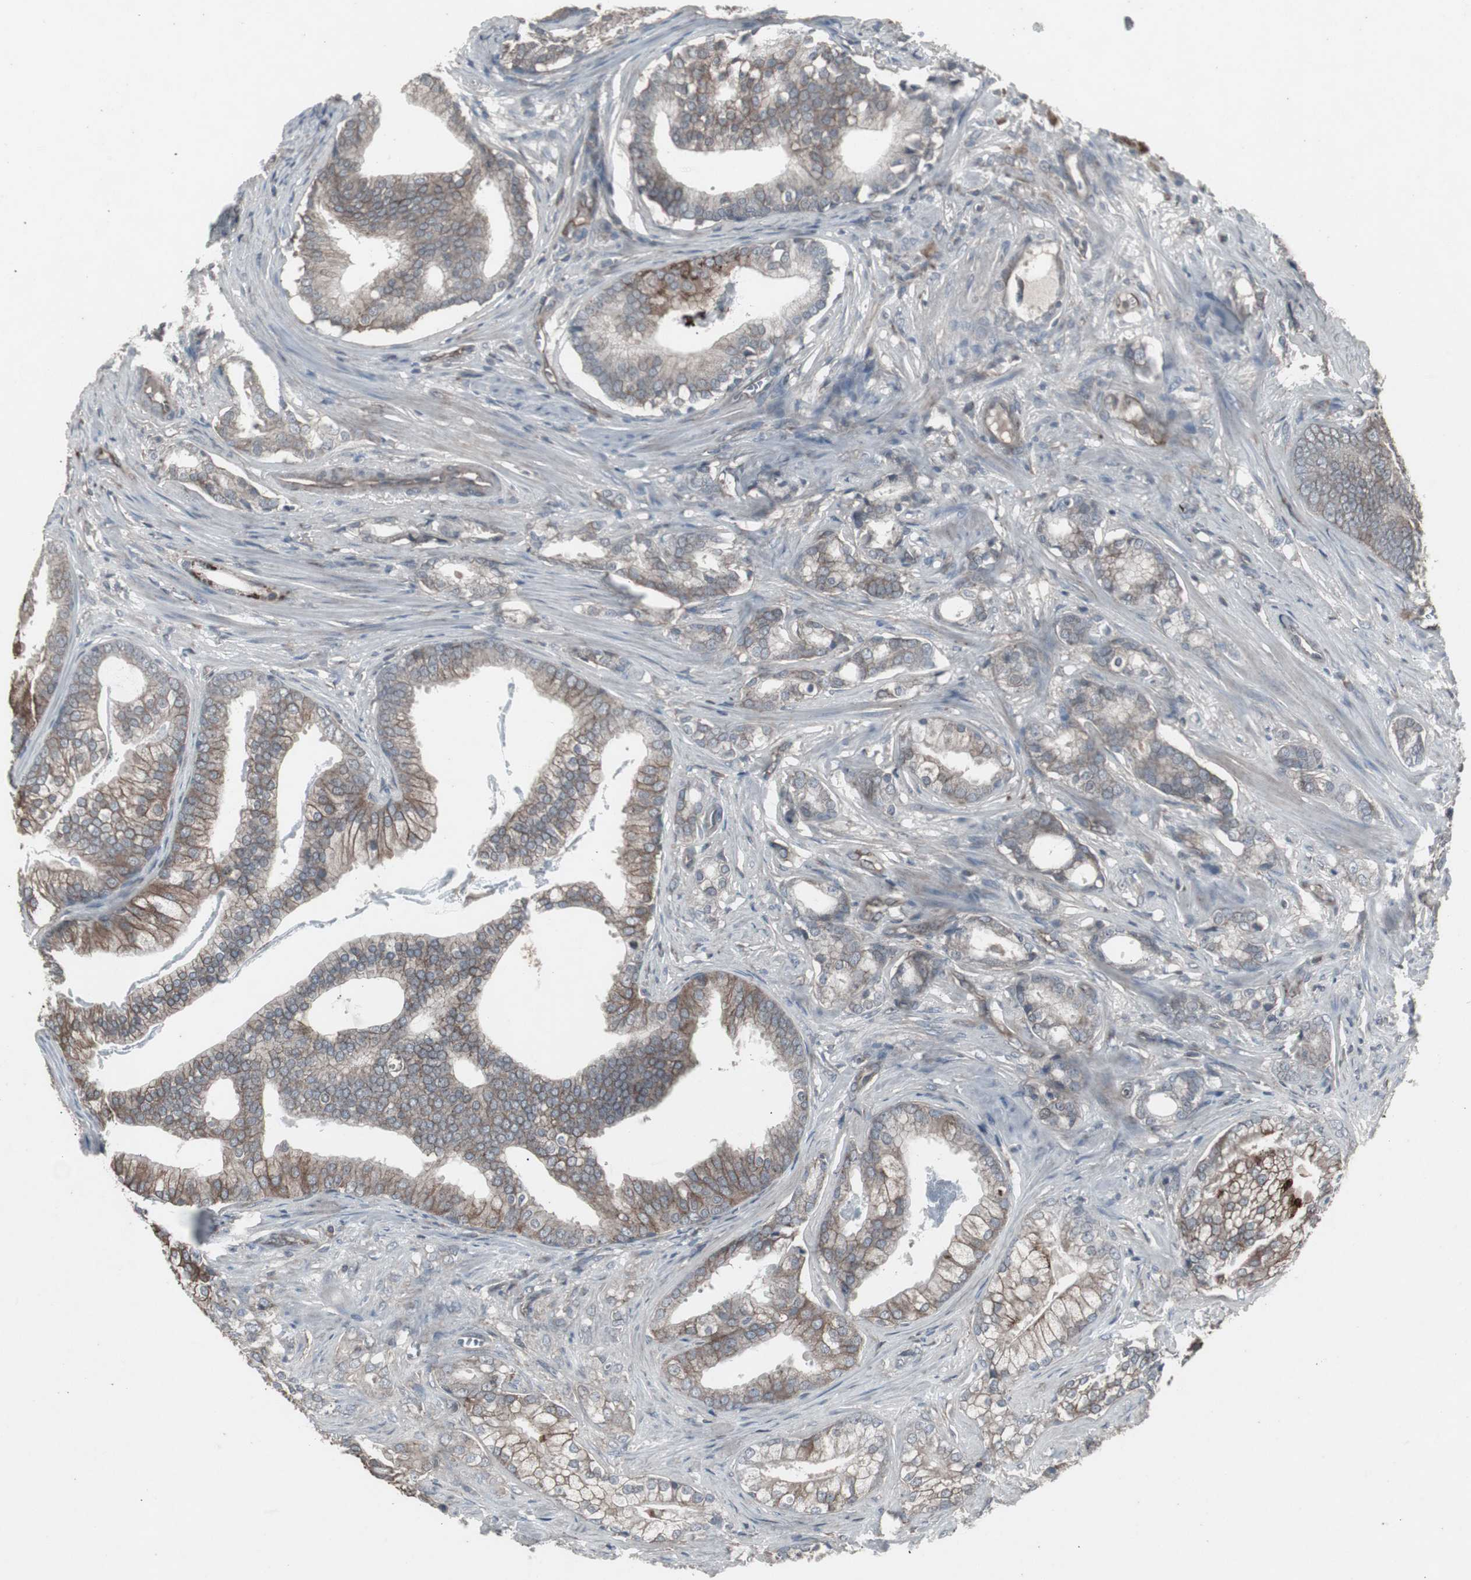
{"staining": {"intensity": "weak", "quantity": "25%-75%", "location": "cytoplasmic/membranous"}, "tissue": "prostate cancer", "cell_type": "Tumor cells", "image_type": "cancer", "snomed": [{"axis": "morphology", "description": "Adenocarcinoma, Low grade"}, {"axis": "topography", "description": "Prostate"}], "caption": "Weak cytoplasmic/membranous positivity for a protein is appreciated in approximately 25%-75% of tumor cells of low-grade adenocarcinoma (prostate) using IHC.", "gene": "SSTR2", "patient": {"sex": "male", "age": 58}}